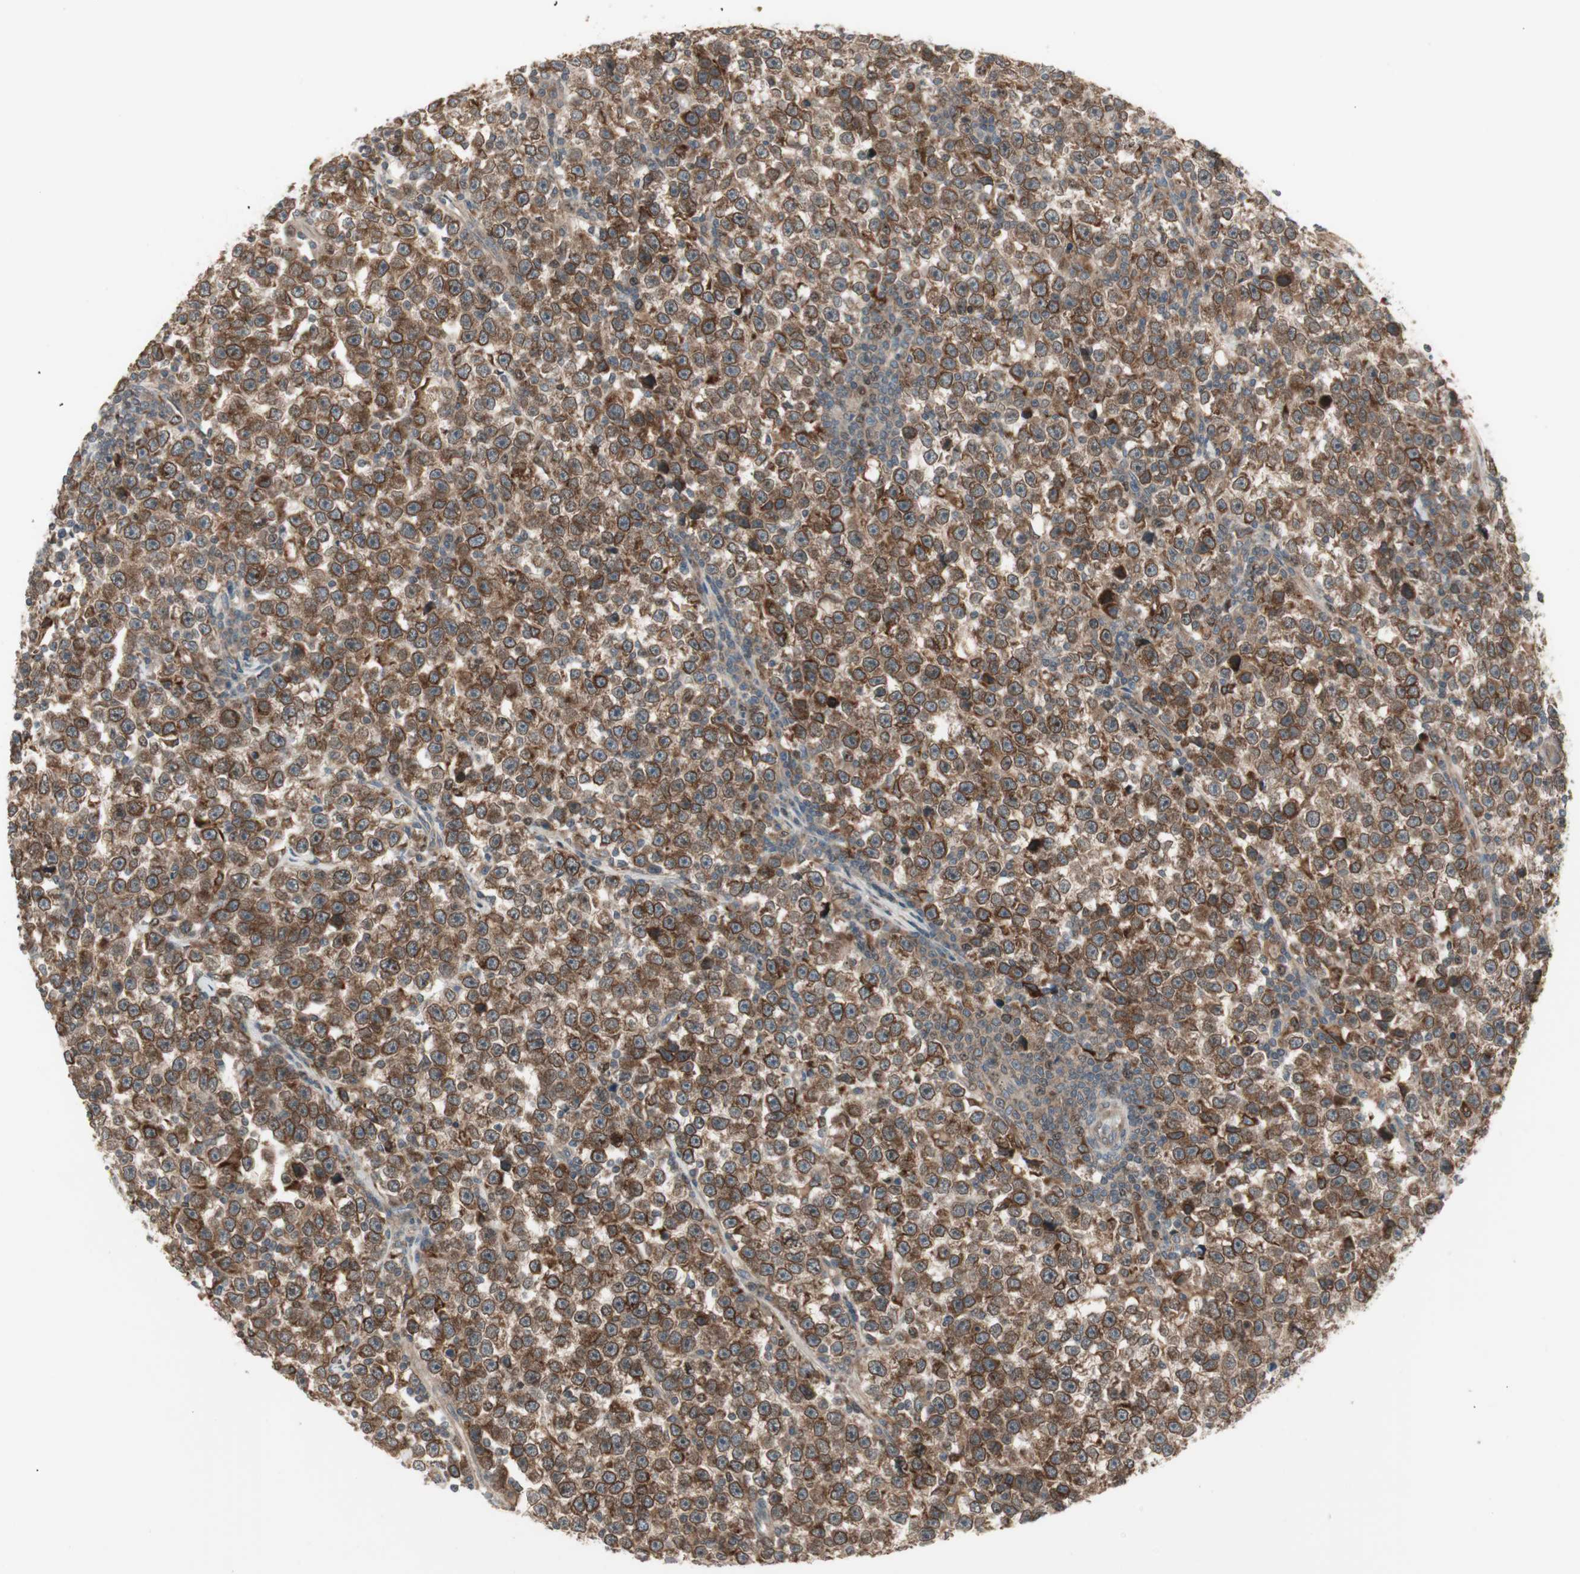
{"staining": {"intensity": "strong", "quantity": ">75%", "location": "cytoplasmic/membranous"}, "tissue": "testis cancer", "cell_type": "Tumor cells", "image_type": "cancer", "snomed": [{"axis": "morphology", "description": "Seminoma, NOS"}, {"axis": "topography", "description": "Testis"}], "caption": "There is high levels of strong cytoplasmic/membranous positivity in tumor cells of seminoma (testis), as demonstrated by immunohistochemical staining (brown color).", "gene": "ATP6AP2", "patient": {"sex": "male", "age": 43}}